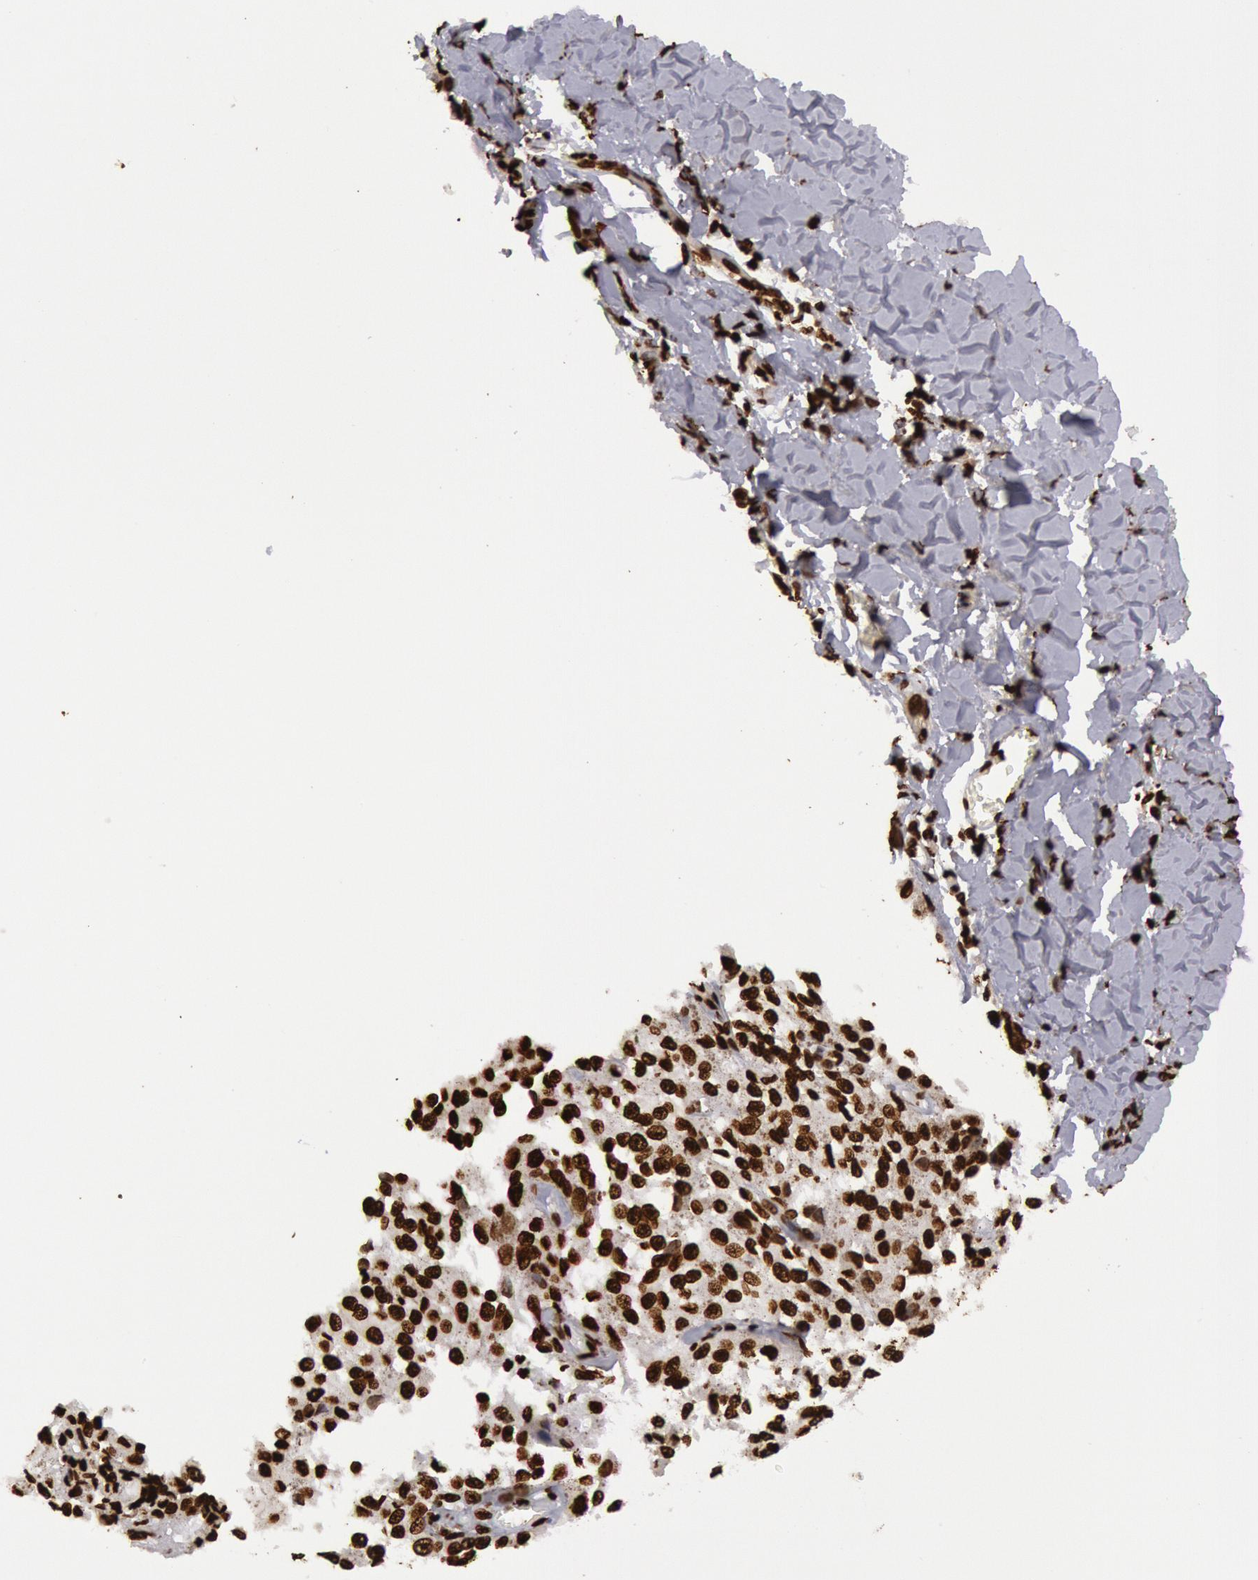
{"staining": {"intensity": "strong", "quantity": ">75%", "location": "nuclear"}, "tissue": "melanoma", "cell_type": "Tumor cells", "image_type": "cancer", "snomed": [{"axis": "morphology", "description": "Malignant melanoma, NOS"}, {"axis": "topography", "description": "Skin"}], "caption": "There is high levels of strong nuclear staining in tumor cells of melanoma, as demonstrated by immunohistochemical staining (brown color).", "gene": "H3-4", "patient": {"sex": "female", "age": 82}}